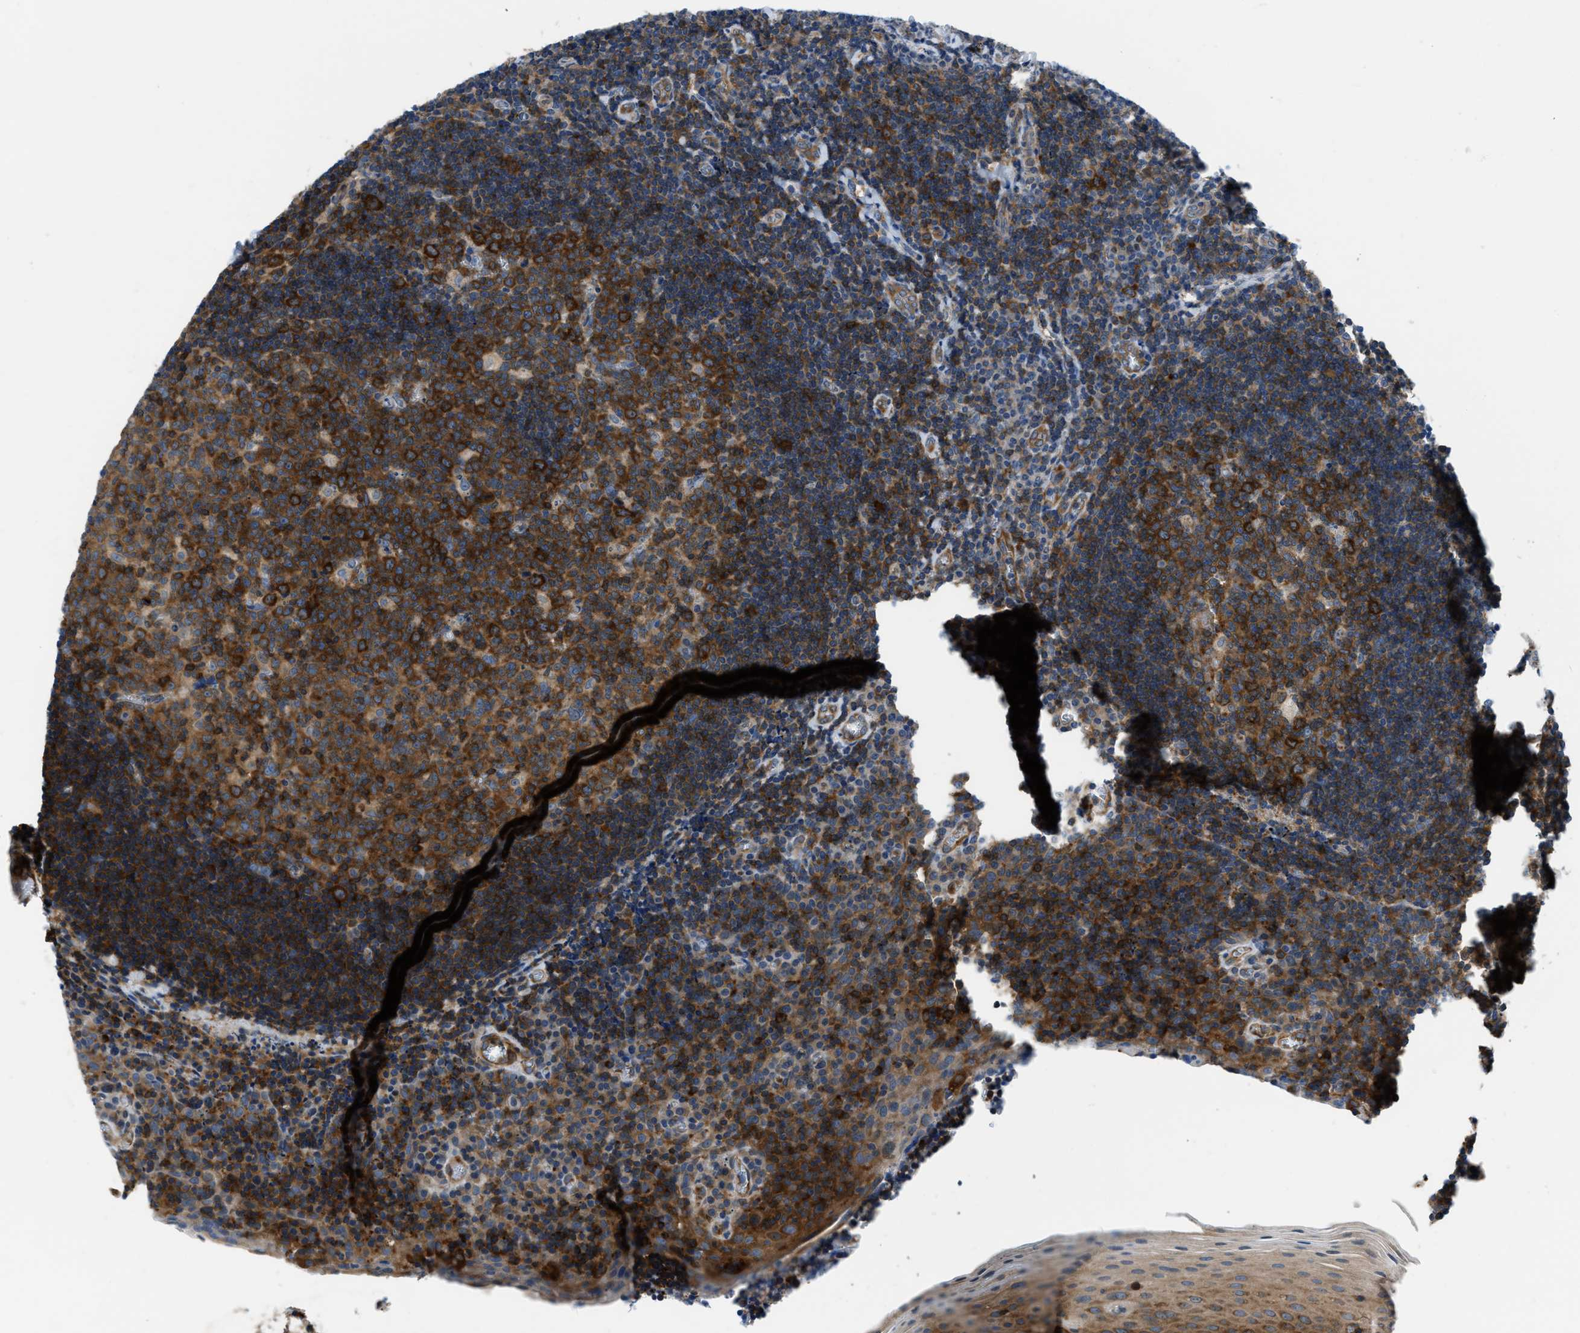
{"staining": {"intensity": "strong", "quantity": ">75%", "location": "cytoplasmic/membranous"}, "tissue": "tonsil", "cell_type": "Germinal center cells", "image_type": "normal", "snomed": [{"axis": "morphology", "description": "Normal tissue, NOS"}, {"axis": "morphology", "description": "Inflammation, NOS"}, {"axis": "topography", "description": "Tonsil"}], "caption": "Protein staining of unremarkable tonsil displays strong cytoplasmic/membranous staining in approximately >75% of germinal center cells.", "gene": "PFKP", "patient": {"sex": "female", "age": 31}}